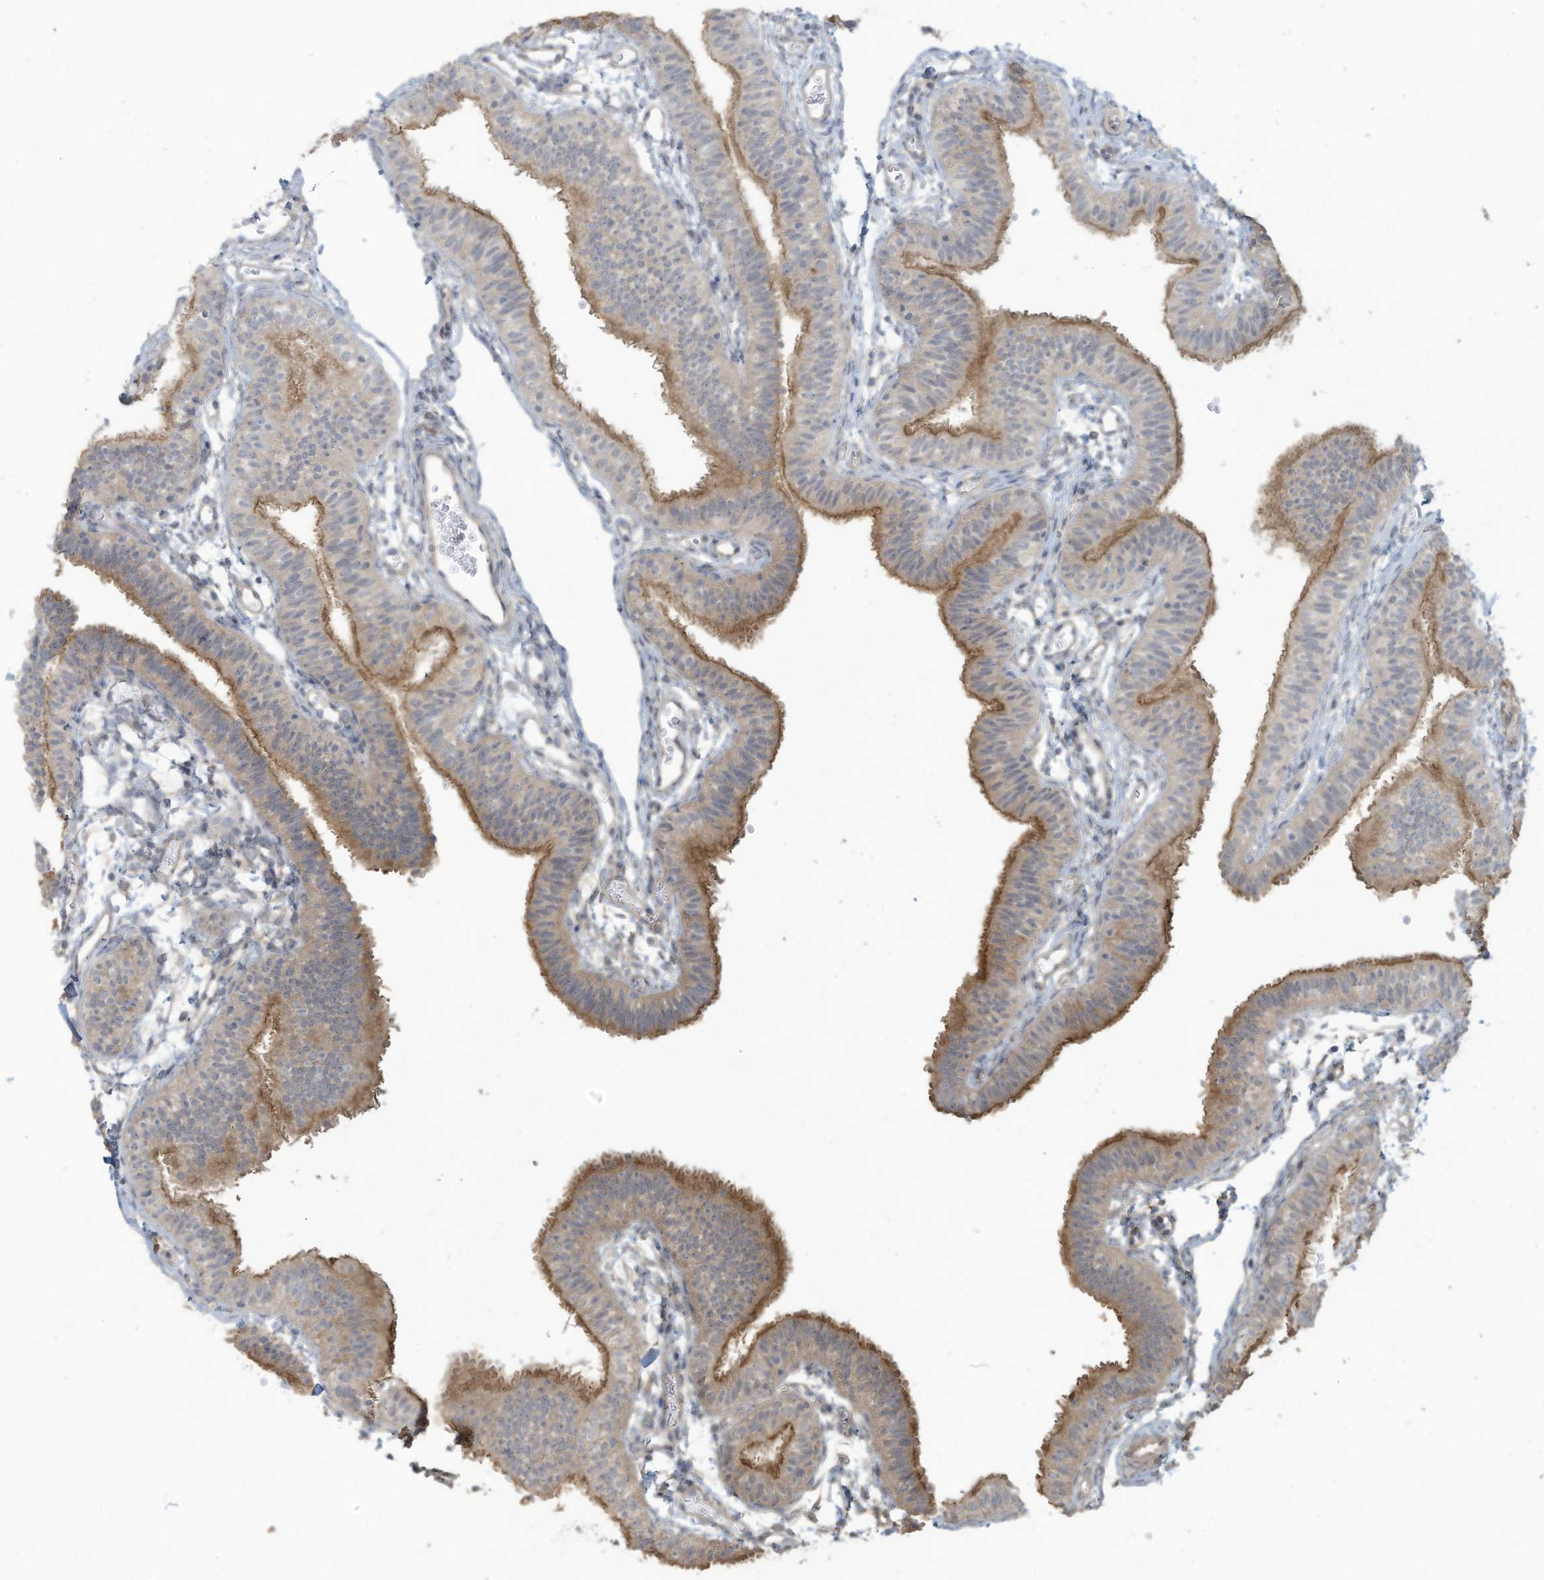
{"staining": {"intensity": "moderate", "quantity": "25%-75%", "location": "cytoplasmic/membranous"}, "tissue": "fallopian tube", "cell_type": "Glandular cells", "image_type": "normal", "snomed": [{"axis": "morphology", "description": "Normal tissue, NOS"}, {"axis": "topography", "description": "Fallopian tube"}], "caption": "This photomicrograph displays IHC staining of benign fallopian tube, with medium moderate cytoplasmic/membranous staining in about 25%-75% of glandular cells.", "gene": "MAGIX", "patient": {"sex": "female", "age": 35}}